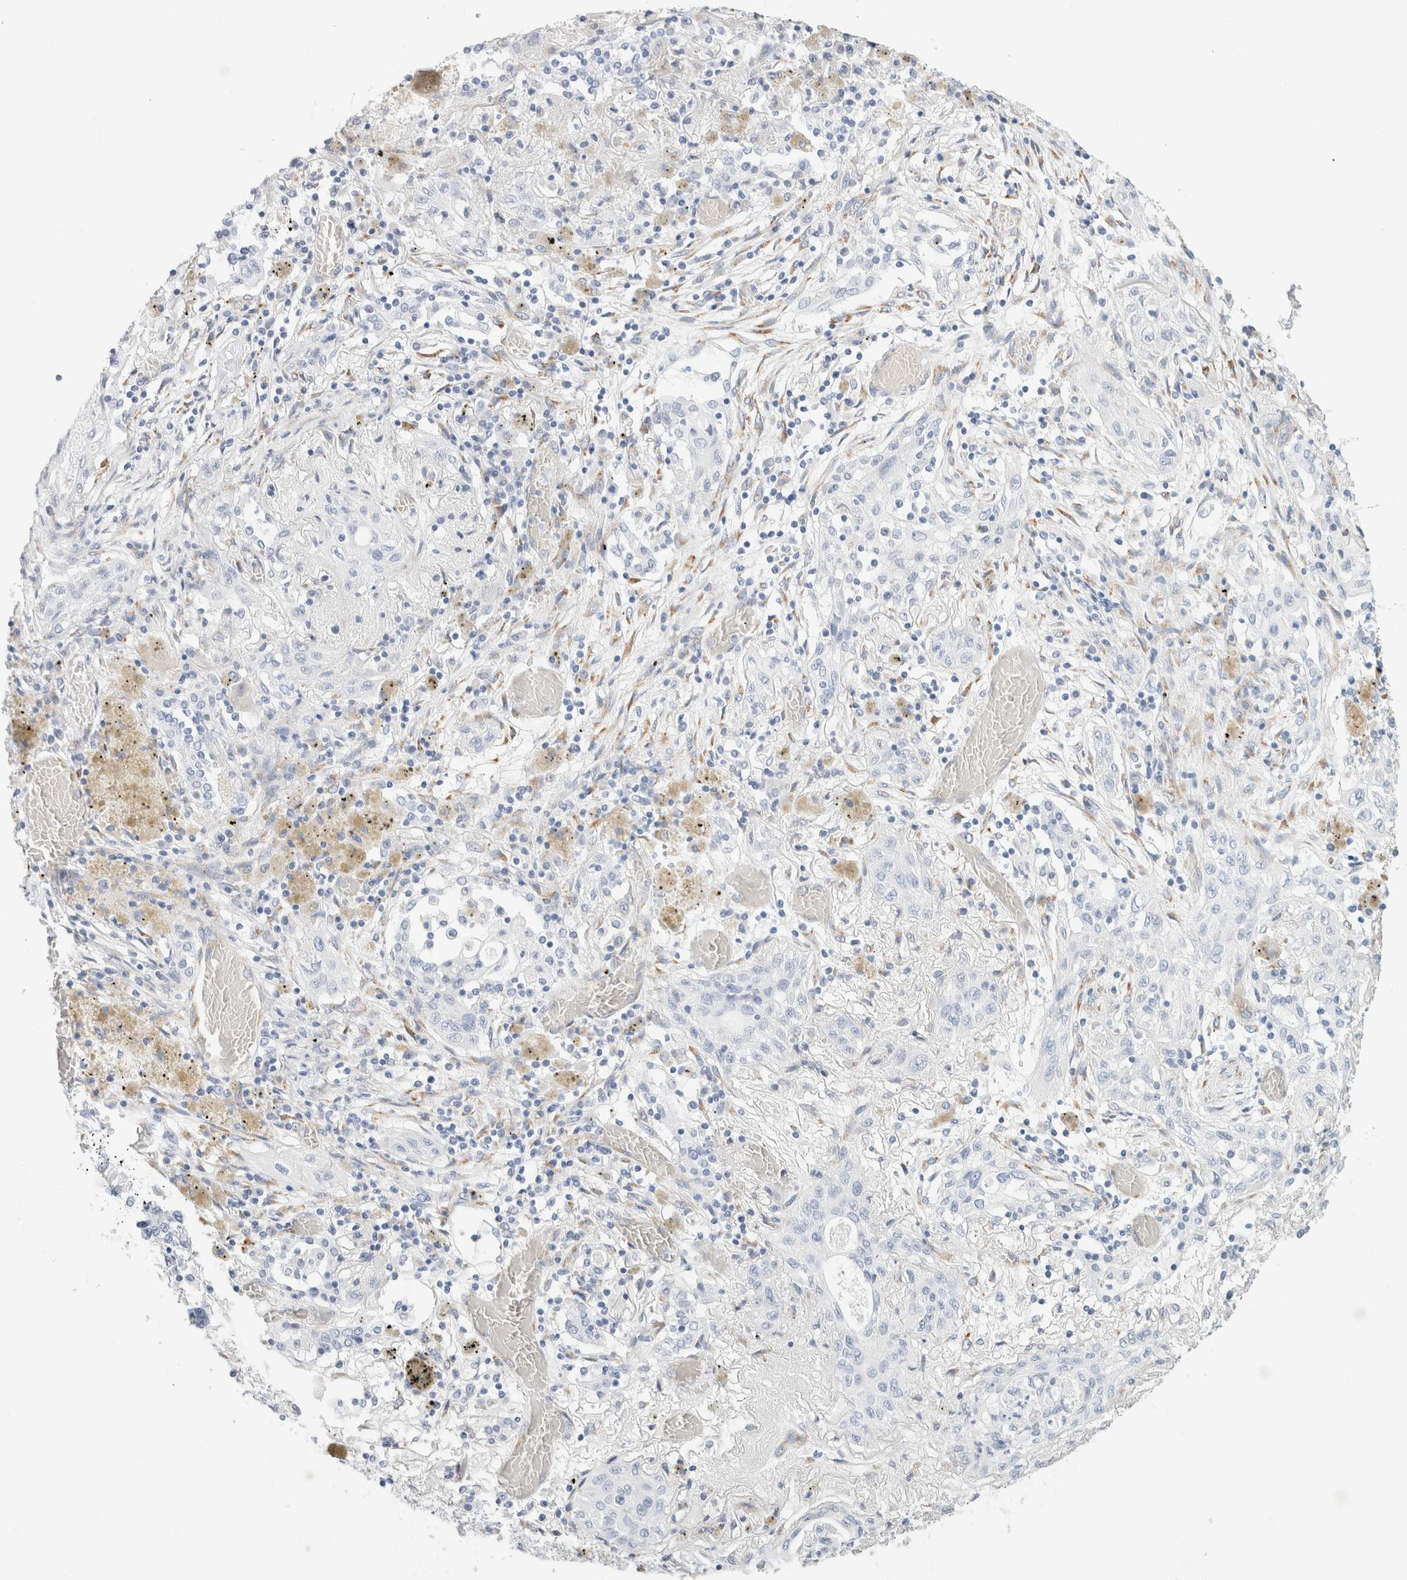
{"staining": {"intensity": "negative", "quantity": "none", "location": "none"}, "tissue": "lung cancer", "cell_type": "Tumor cells", "image_type": "cancer", "snomed": [{"axis": "morphology", "description": "Squamous cell carcinoma, NOS"}, {"axis": "topography", "description": "Lung"}], "caption": "IHC of human lung squamous cell carcinoma displays no positivity in tumor cells.", "gene": "RTN4", "patient": {"sex": "female", "age": 47}}